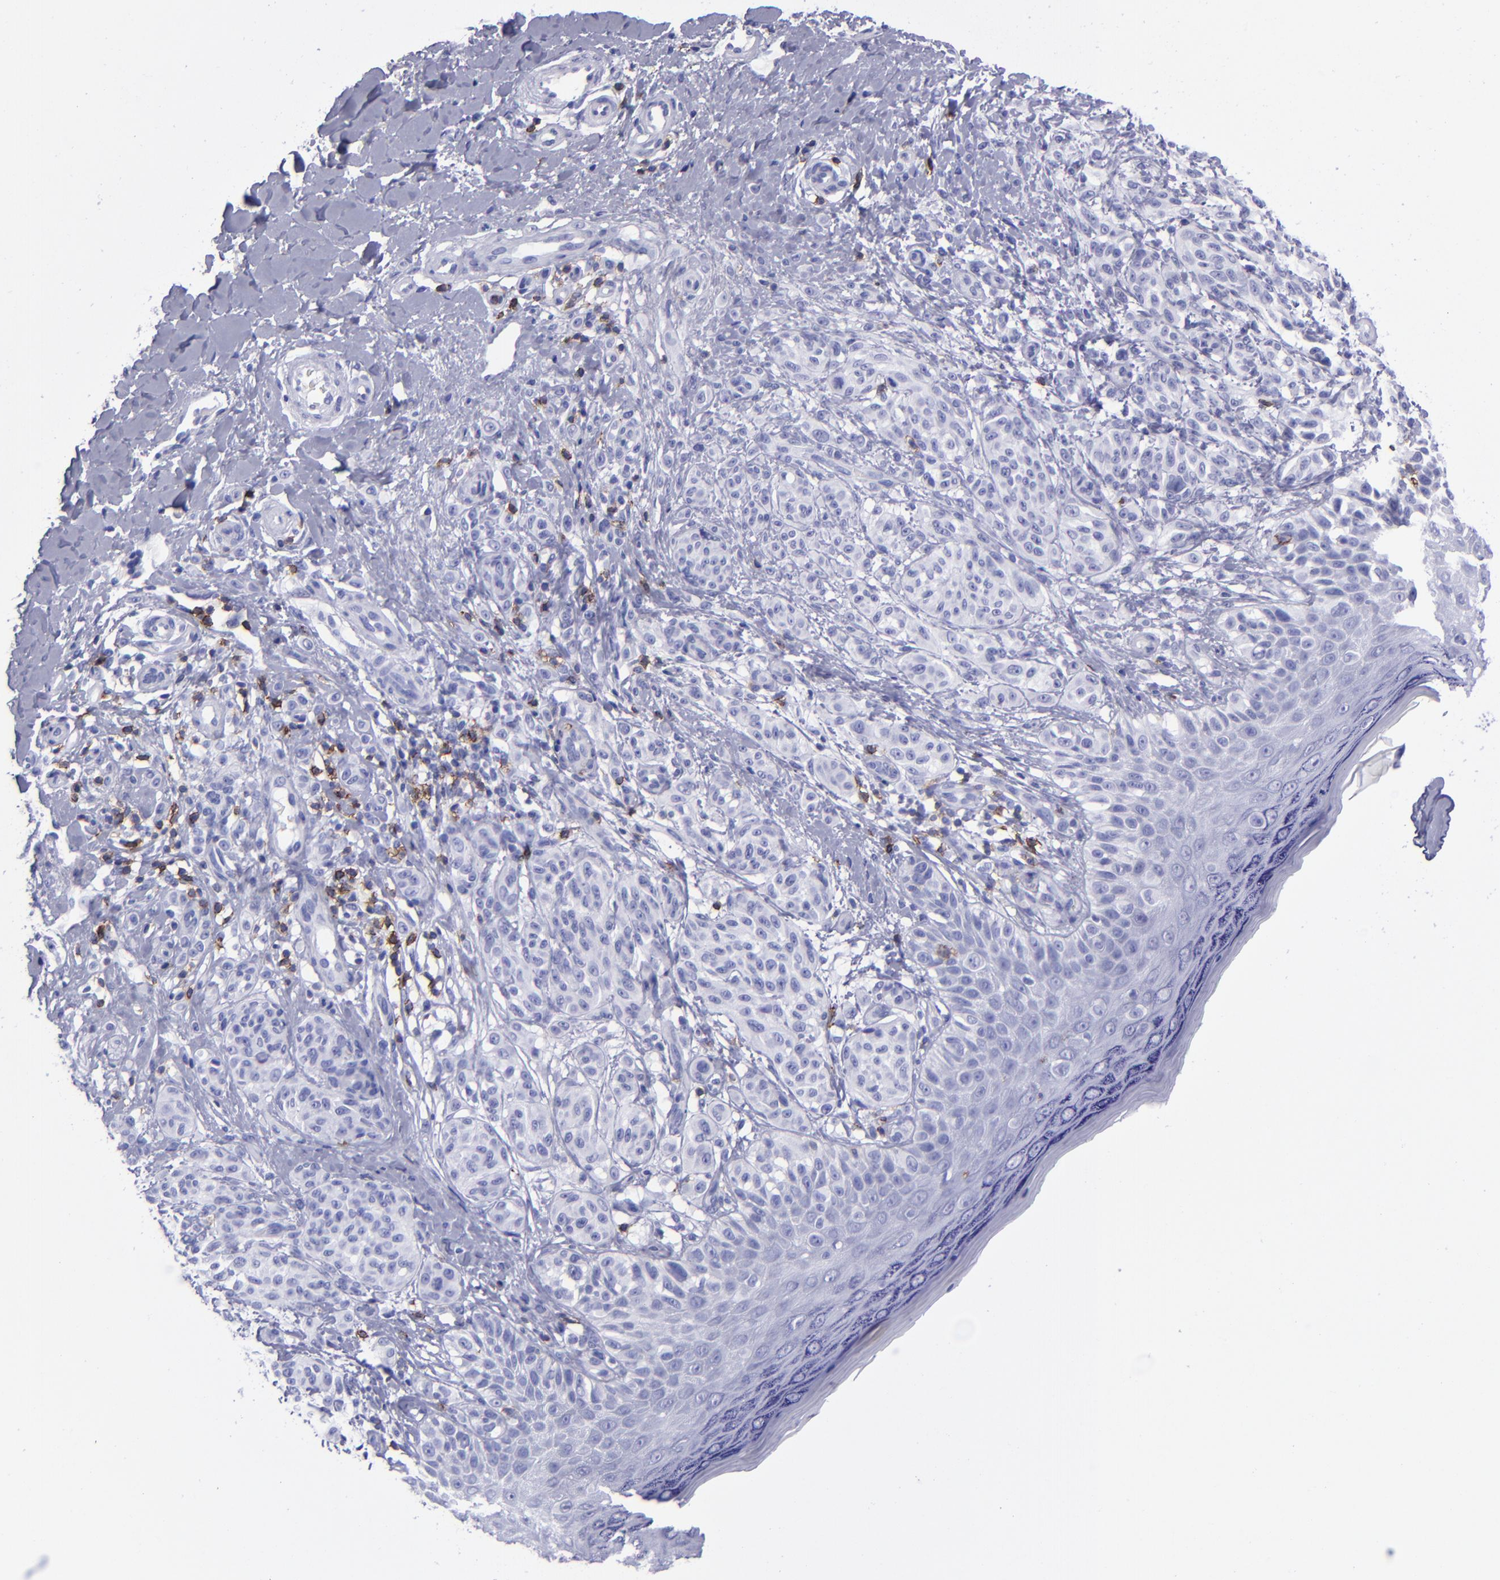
{"staining": {"intensity": "negative", "quantity": "none", "location": "none"}, "tissue": "melanoma", "cell_type": "Tumor cells", "image_type": "cancer", "snomed": [{"axis": "morphology", "description": "Malignant melanoma, NOS"}, {"axis": "topography", "description": "Skin"}], "caption": "Tumor cells show no significant expression in melanoma.", "gene": "CD6", "patient": {"sex": "male", "age": 57}}